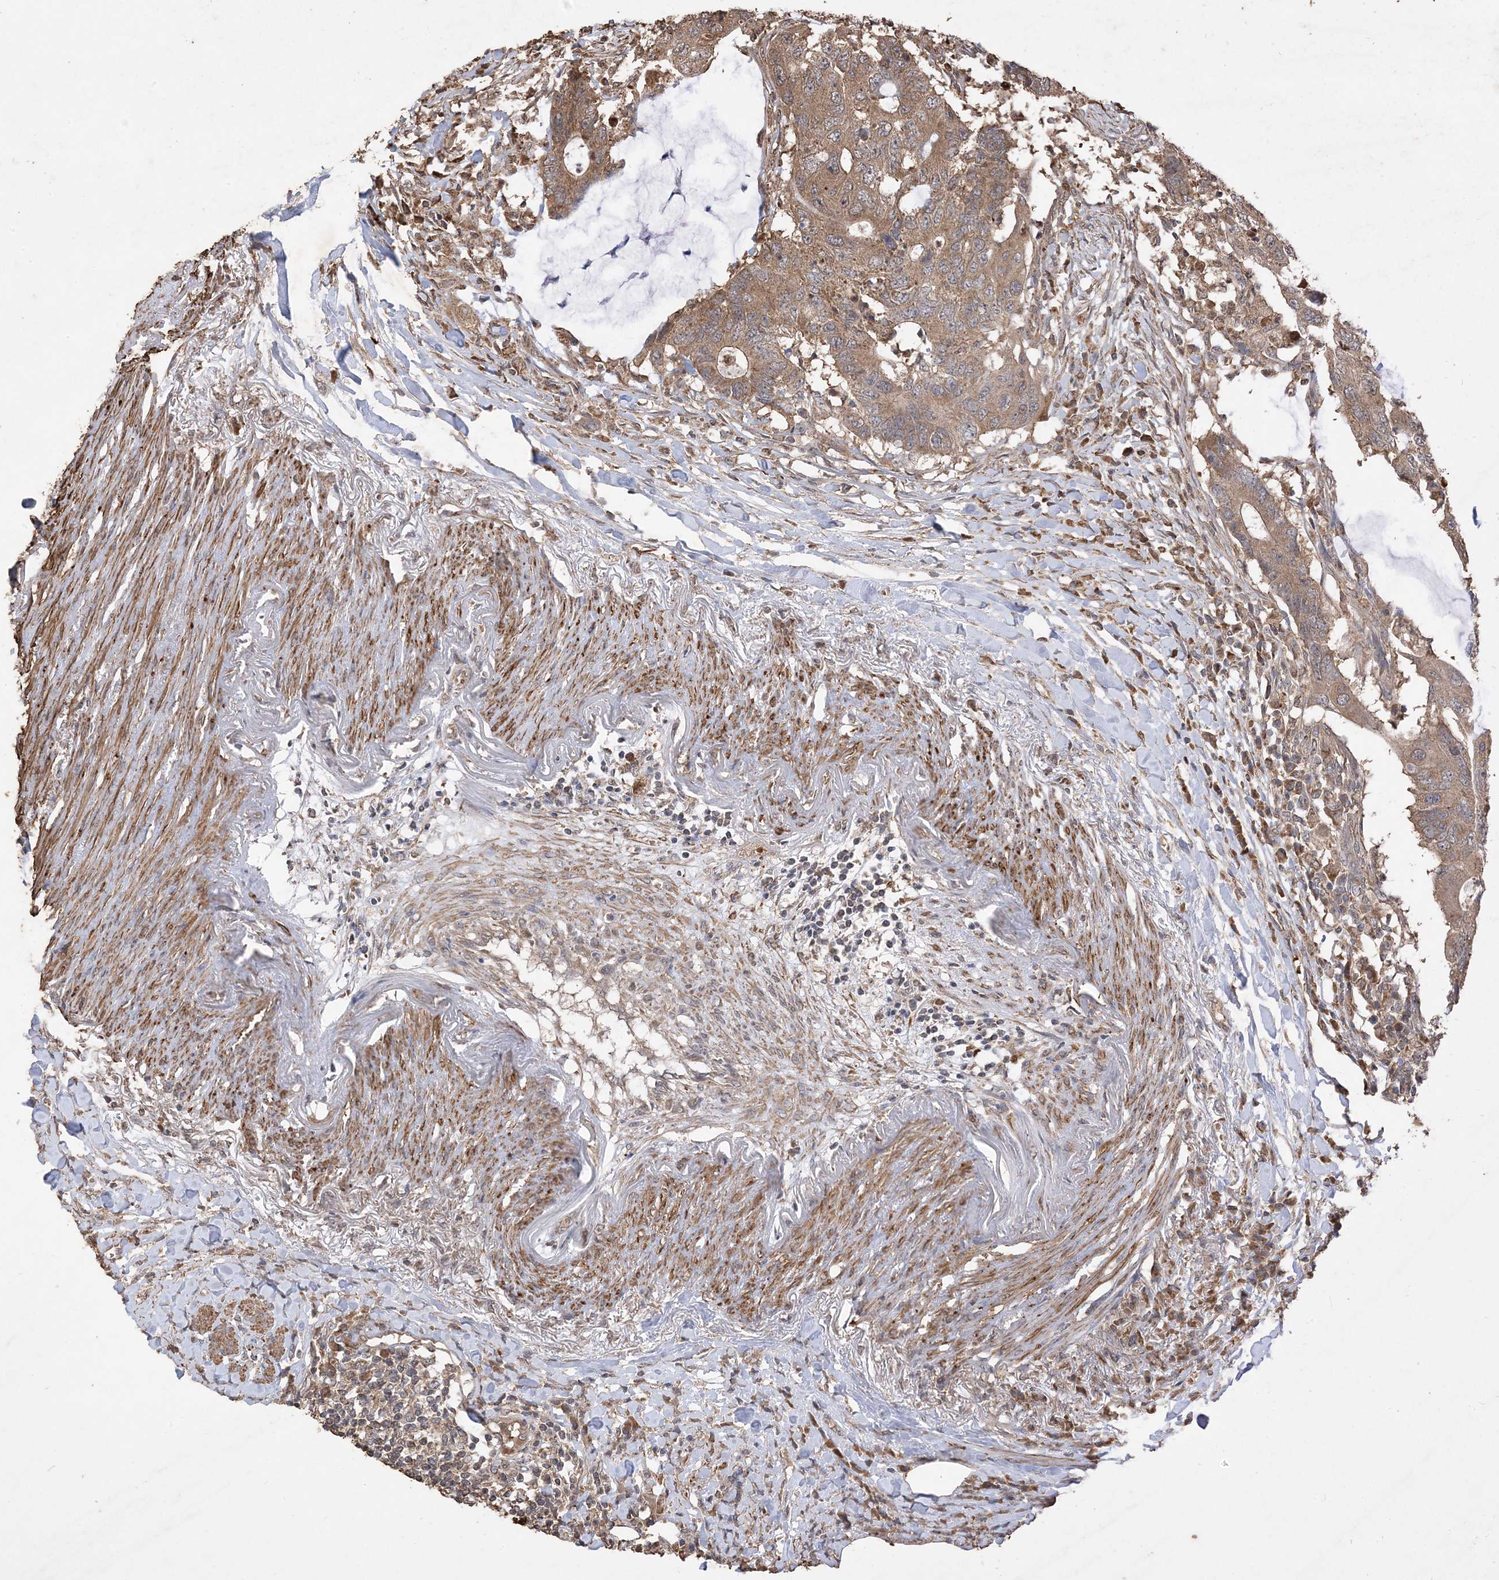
{"staining": {"intensity": "moderate", "quantity": ">75%", "location": "cytoplasmic/membranous"}, "tissue": "colorectal cancer", "cell_type": "Tumor cells", "image_type": "cancer", "snomed": [{"axis": "morphology", "description": "Adenocarcinoma, NOS"}, {"axis": "topography", "description": "Colon"}], "caption": "Immunohistochemical staining of colorectal cancer shows medium levels of moderate cytoplasmic/membranous protein expression in approximately >75% of tumor cells. (brown staining indicates protein expression, while blue staining denotes nuclei).", "gene": "HPS4", "patient": {"sex": "male", "age": 71}}